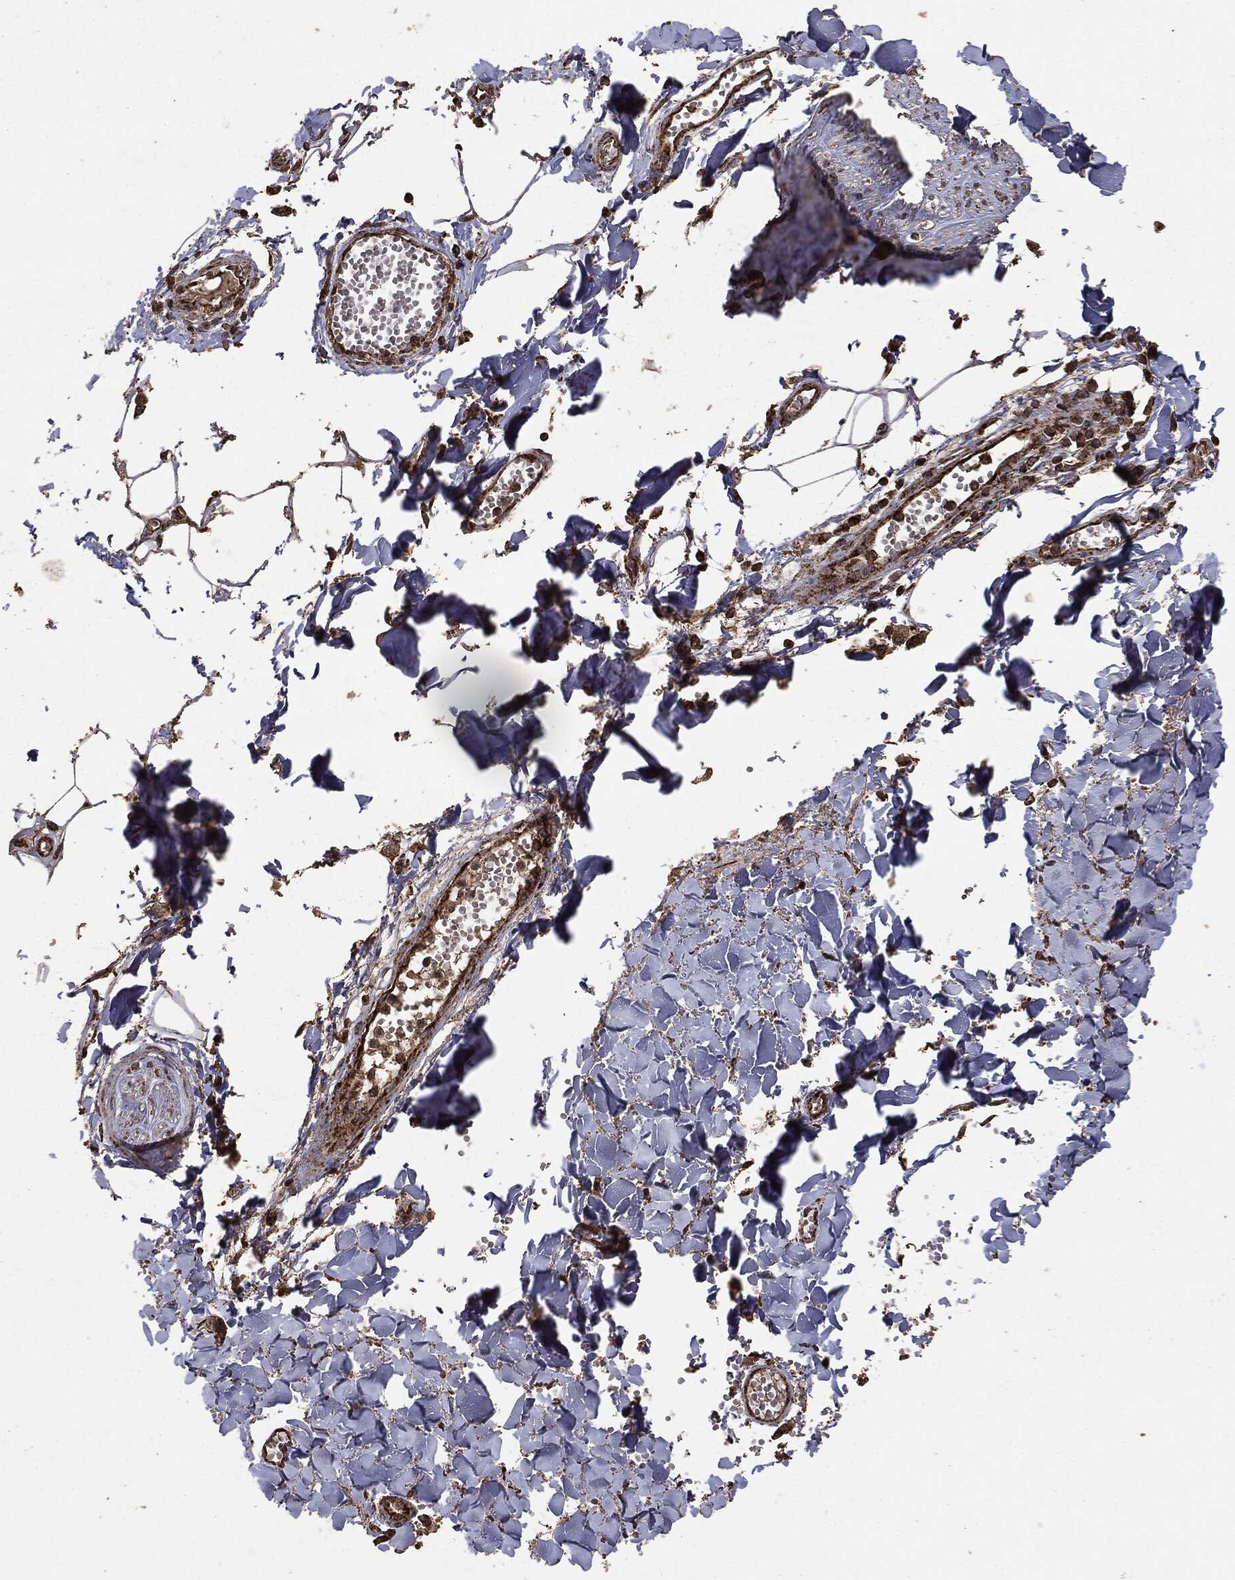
{"staining": {"intensity": "strong", "quantity": "25%-75%", "location": "cytoplasmic/membranous"}, "tissue": "soft tissue", "cell_type": "Fibroblasts", "image_type": "normal", "snomed": [{"axis": "morphology", "description": "Normal tissue, NOS"}, {"axis": "morphology", "description": "Squamous cell carcinoma, NOS"}, {"axis": "topography", "description": "Cartilage tissue"}, {"axis": "topography", "description": "Lung"}], "caption": "IHC (DAB (3,3'-diaminobenzidine)) staining of benign human soft tissue reveals strong cytoplasmic/membranous protein expression in approximately 25%-75% of fibroblasts.", "gene": "MTOR", "patient": {"sex": "male", "age": 66}}